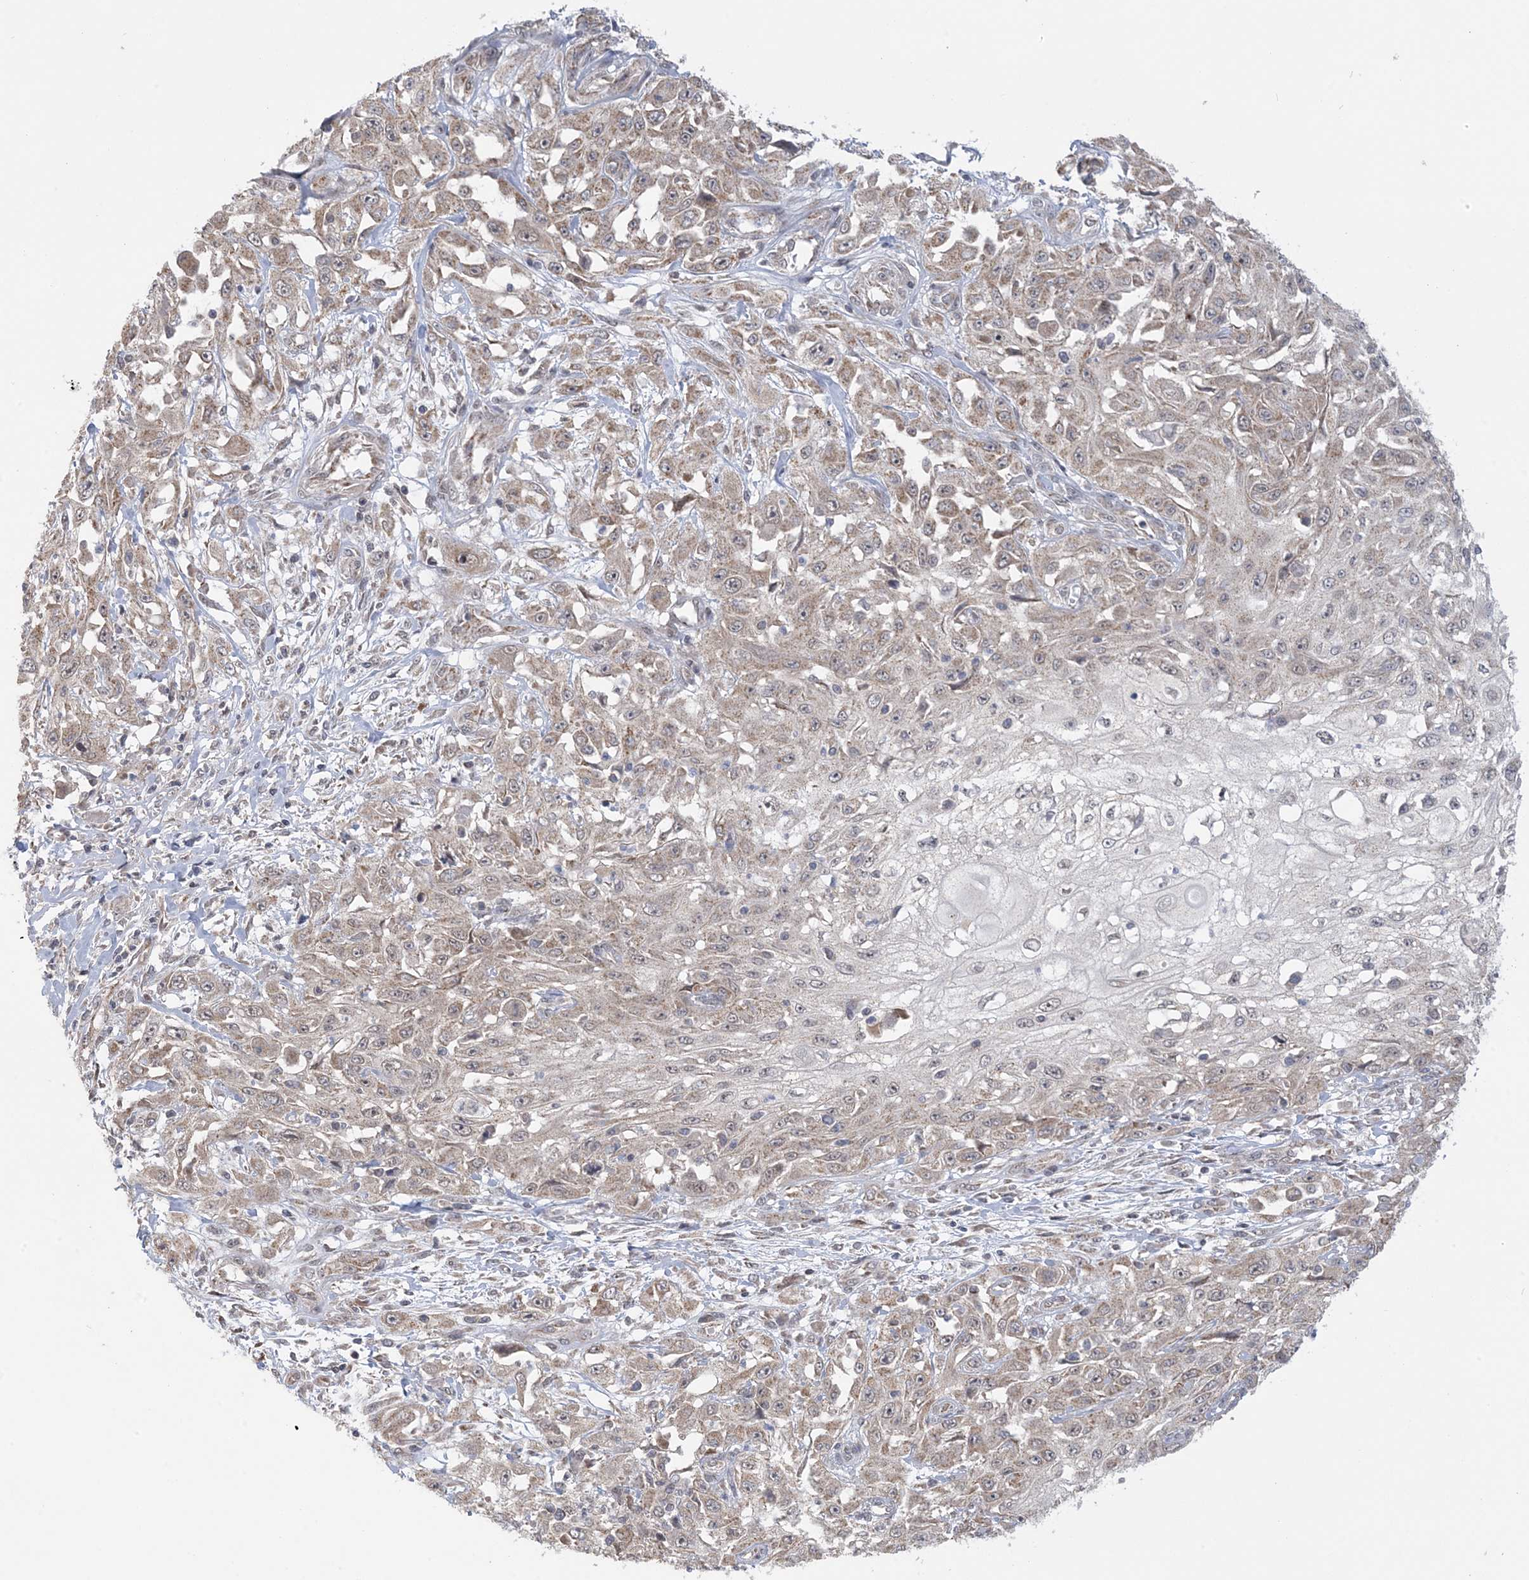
{"staining": {"intensity": "weak", "quantity": ">75%", "location": "cytoplasmic/membranous"}, "tissue": "skin cancer", "cell_type": "Tumor cells", "image_type": "cancer", "snomed": [{"axis": "morphology", "description": "Squamous cell carcinoma, NOS"}, {"axis": "morphology", "description": "Squamous cell carcinoma, metastatic, NOS"}, {"axis": "topography", "description": "Skin"}, {"axis": "topography", "description": "Lymph node"}], "caption": "Human skin cancer stained for a protein (brown) displays weak cytoplasmic/membranous positive staining in approximately >75% of tumor cells.", "gene": "TRMT10C", "patient": {"sex": "male", "age": 75}}